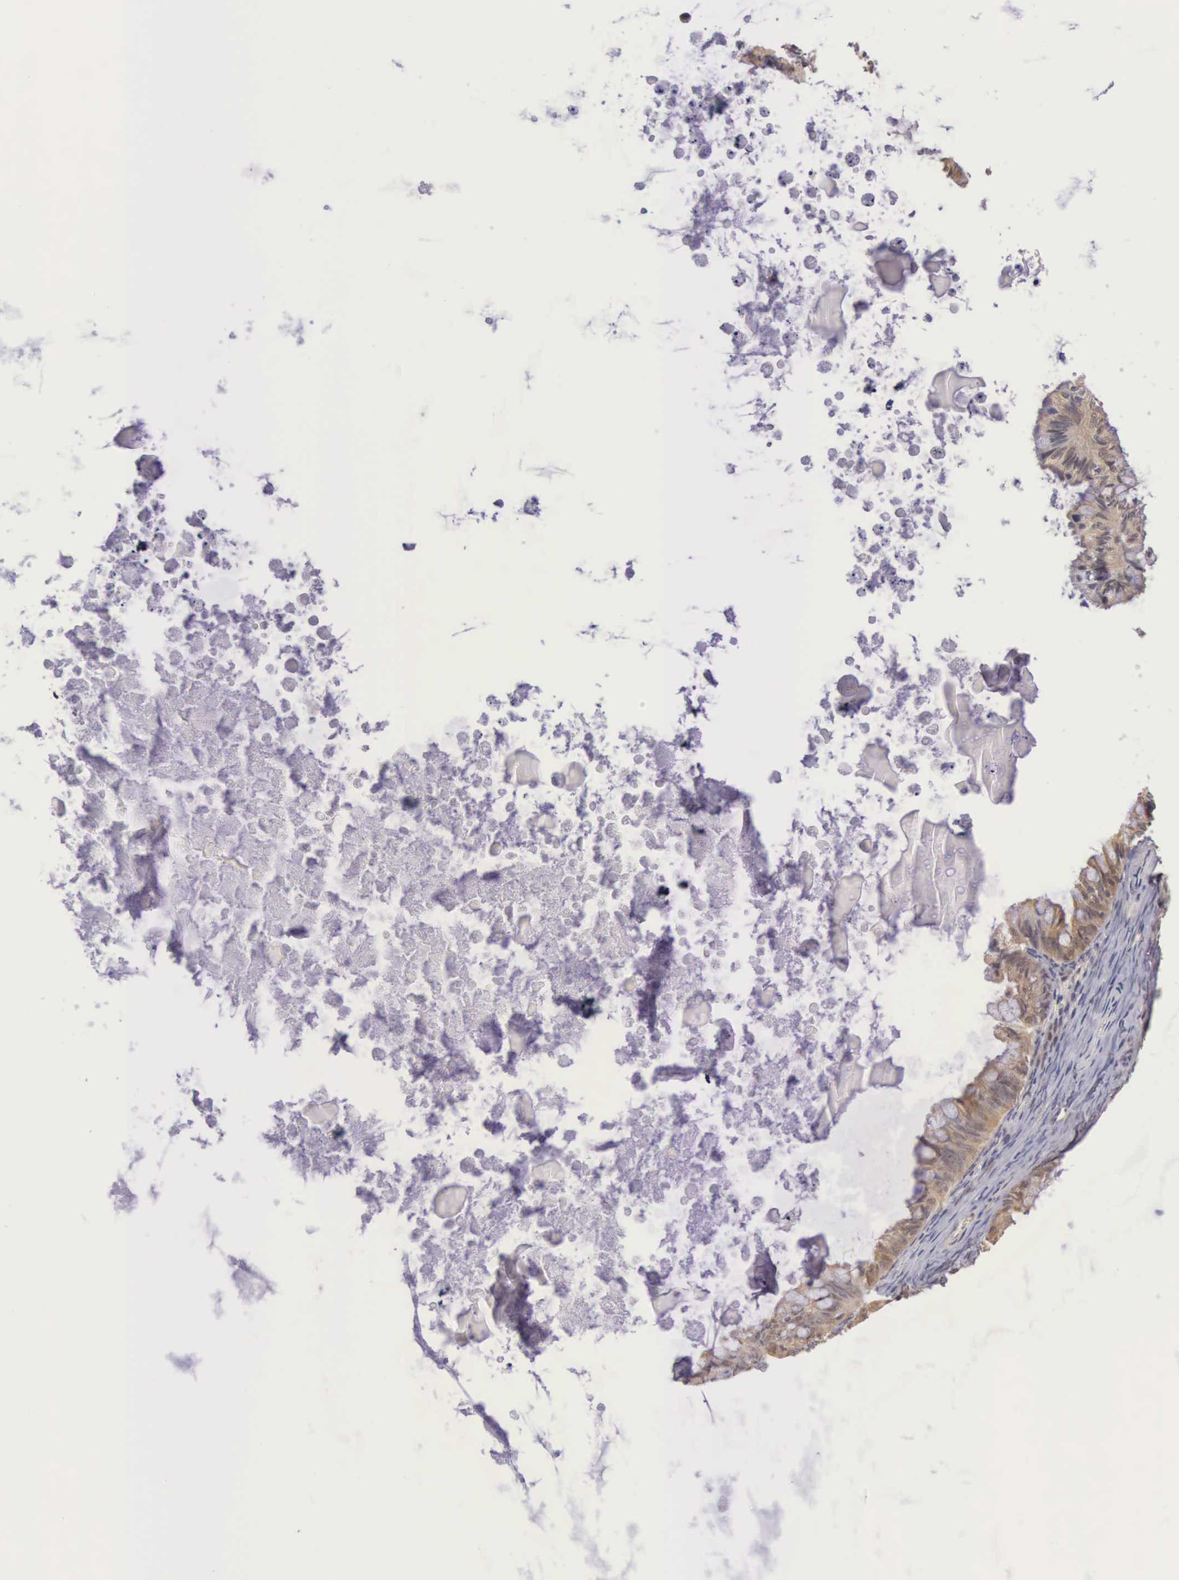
{"staining": {"intensity": "strong", "quantity": ">75%", "location": "cytoplasmic/membranous"}, "tissue": "ovarian cancer", "cell_type": "Tumor cells", "image_type": "cancer", "snomed": [{"axis": "morphology", "description": "Cystadenocarcinoma, mucinous, NOS"}, {"axis": "topography", "description": "Ovary"}], "caption": "Immunohistochemical staining of ovarian mucinous cystadenocarcinoma demonstrates high levels of strong cytoplasmic/membranous protein expression in about >75% of tumor cells. (DAB (3,3'-diaminobenzidine) IHC, brown staining for protein, blue staining for nuclei).", "gene": "IGBP1", "patient": {"sex": "female", "age": 57}}